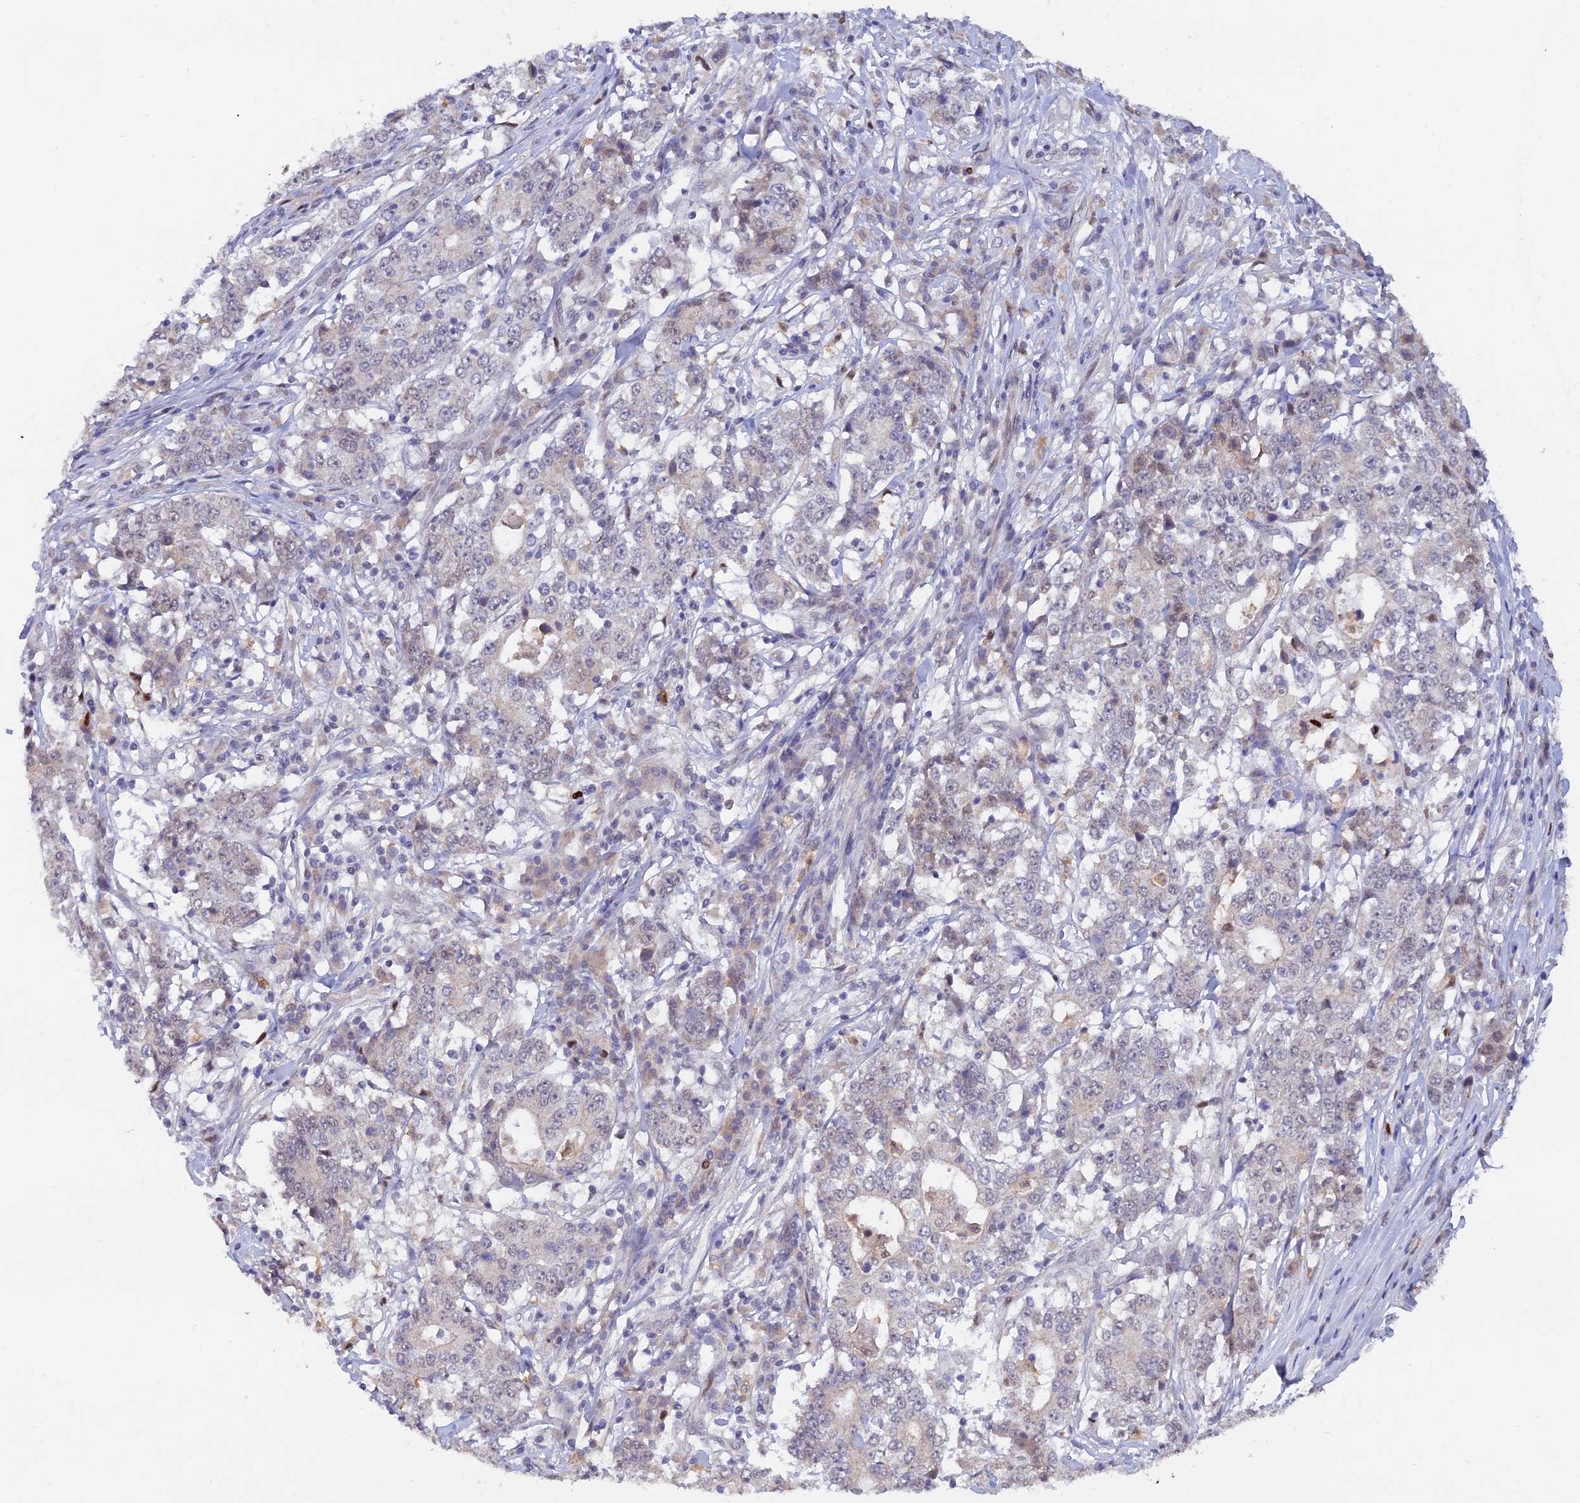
{"staining": {"intensity": "negative", "quantity": "none", "location": "none"}, "tissue": "stomach cancer", "cell_type": "Tumor cells", "image_type": "cancer", "snomed": [{"axis": "morphology", "description": "Adenocarcinoma, NOS"}, {"axis": "topography", "description": "Stomach"}], "caption": "A photomicrograph of human stomach cancer (adenocarcinoma) is negative for staining in tumor cells.", "gene": "FASTKD5", "patient": {"sex": "male", "age": 59}}